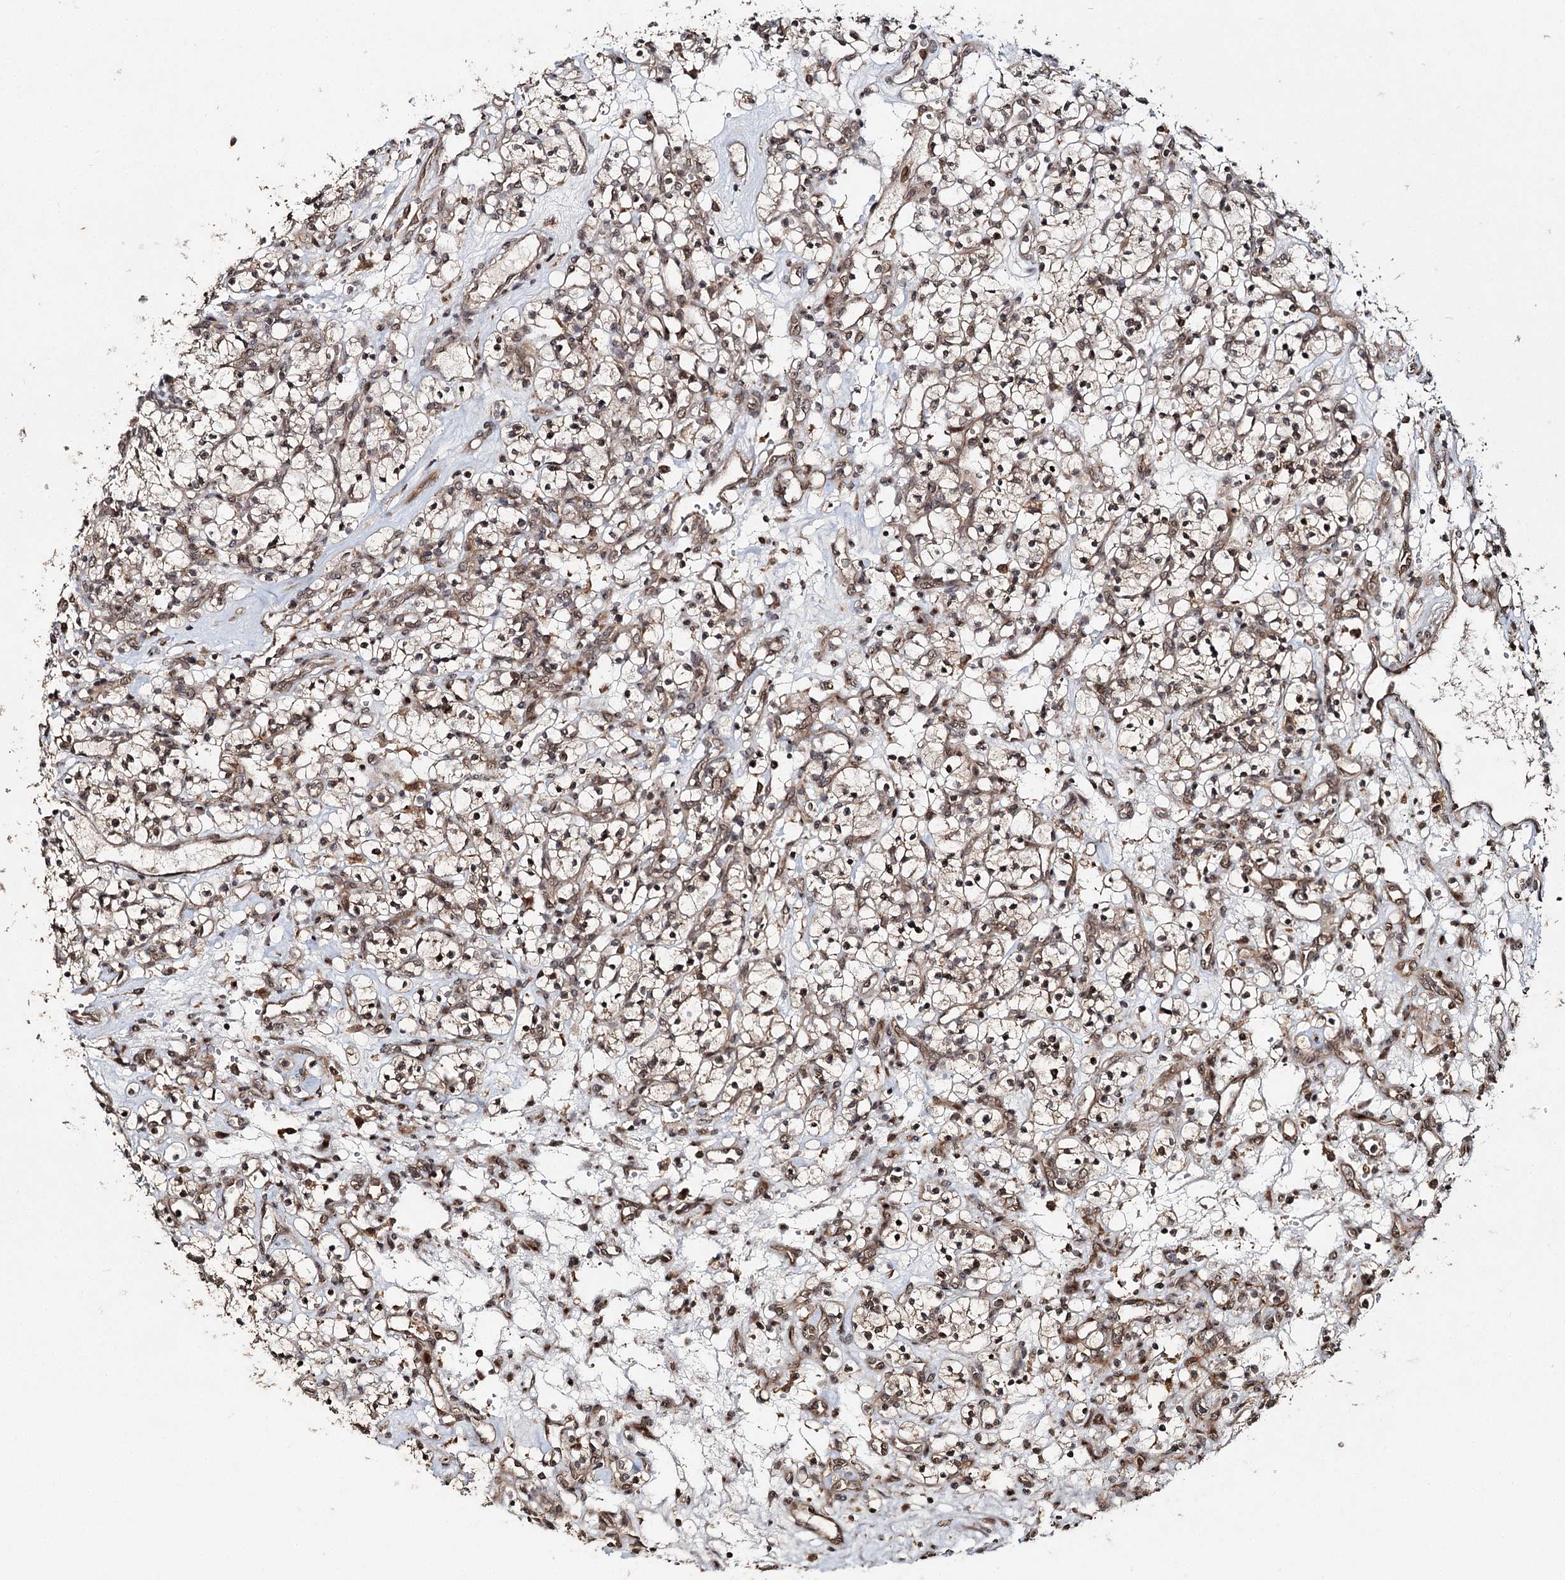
{"staining": {"intensity": "weak", "quantity": ">75%", "location": "cytoplasmic/membranous,nuclear"}, "tissue": "renal cancer", "cell_type": "Tumor cells", "image_type": "cancer", "snomed": [{"axis": "morphology", "description": "Adenocarcinoma, NOS"}, {"axis": "topography", "description": "Kidney"}], "caption": "Human renal cancer stained with a brown dye shows weak cytoplasmic/membranous and nuclear positive expression in about >75% of tumor cells.", "gene": "ZNRF3", "patient": {"sex": "female", "age": 57}}